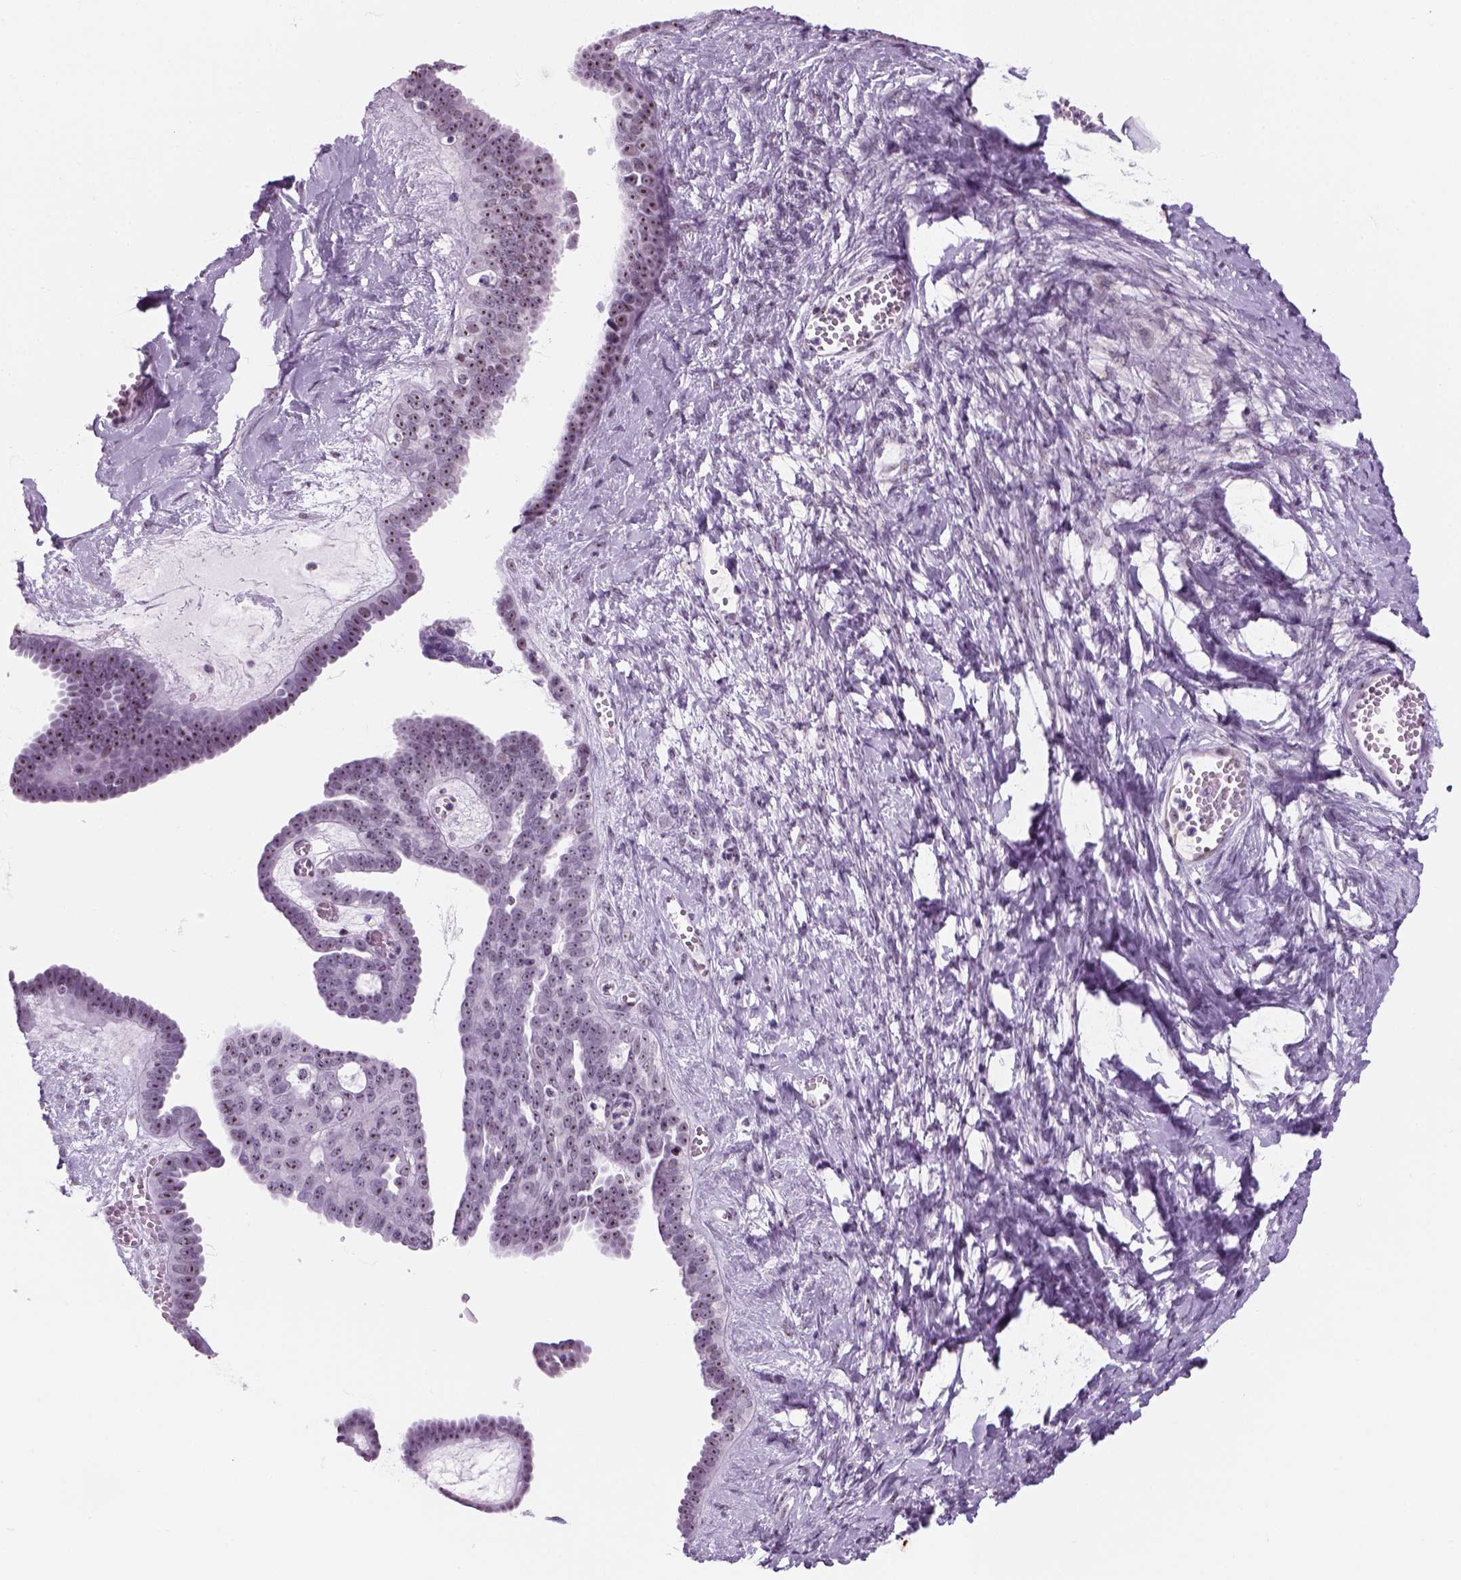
{"staining": {"intensity": "moderate", "quantity": ">75%", "location": "nuclear"}, "tissue": "ovarian cancer", "cell_type": "Tumor cells", "image_type": "cancer", "snomed": [{"axis": "morphology", "description": "Cystadenocarcinoma, serous, NOS"}, {"axis": "topography", "description": "Ovary"}], "caption": "There is medium levels of moderate nuclear positivity in tumor cells of ovarian serous cystadenocarcinoma, as demonstrated by immunohistochemical staining (brown color).", "gene": "ZNF865", "patient": {"sex": "female", "age": 71}}